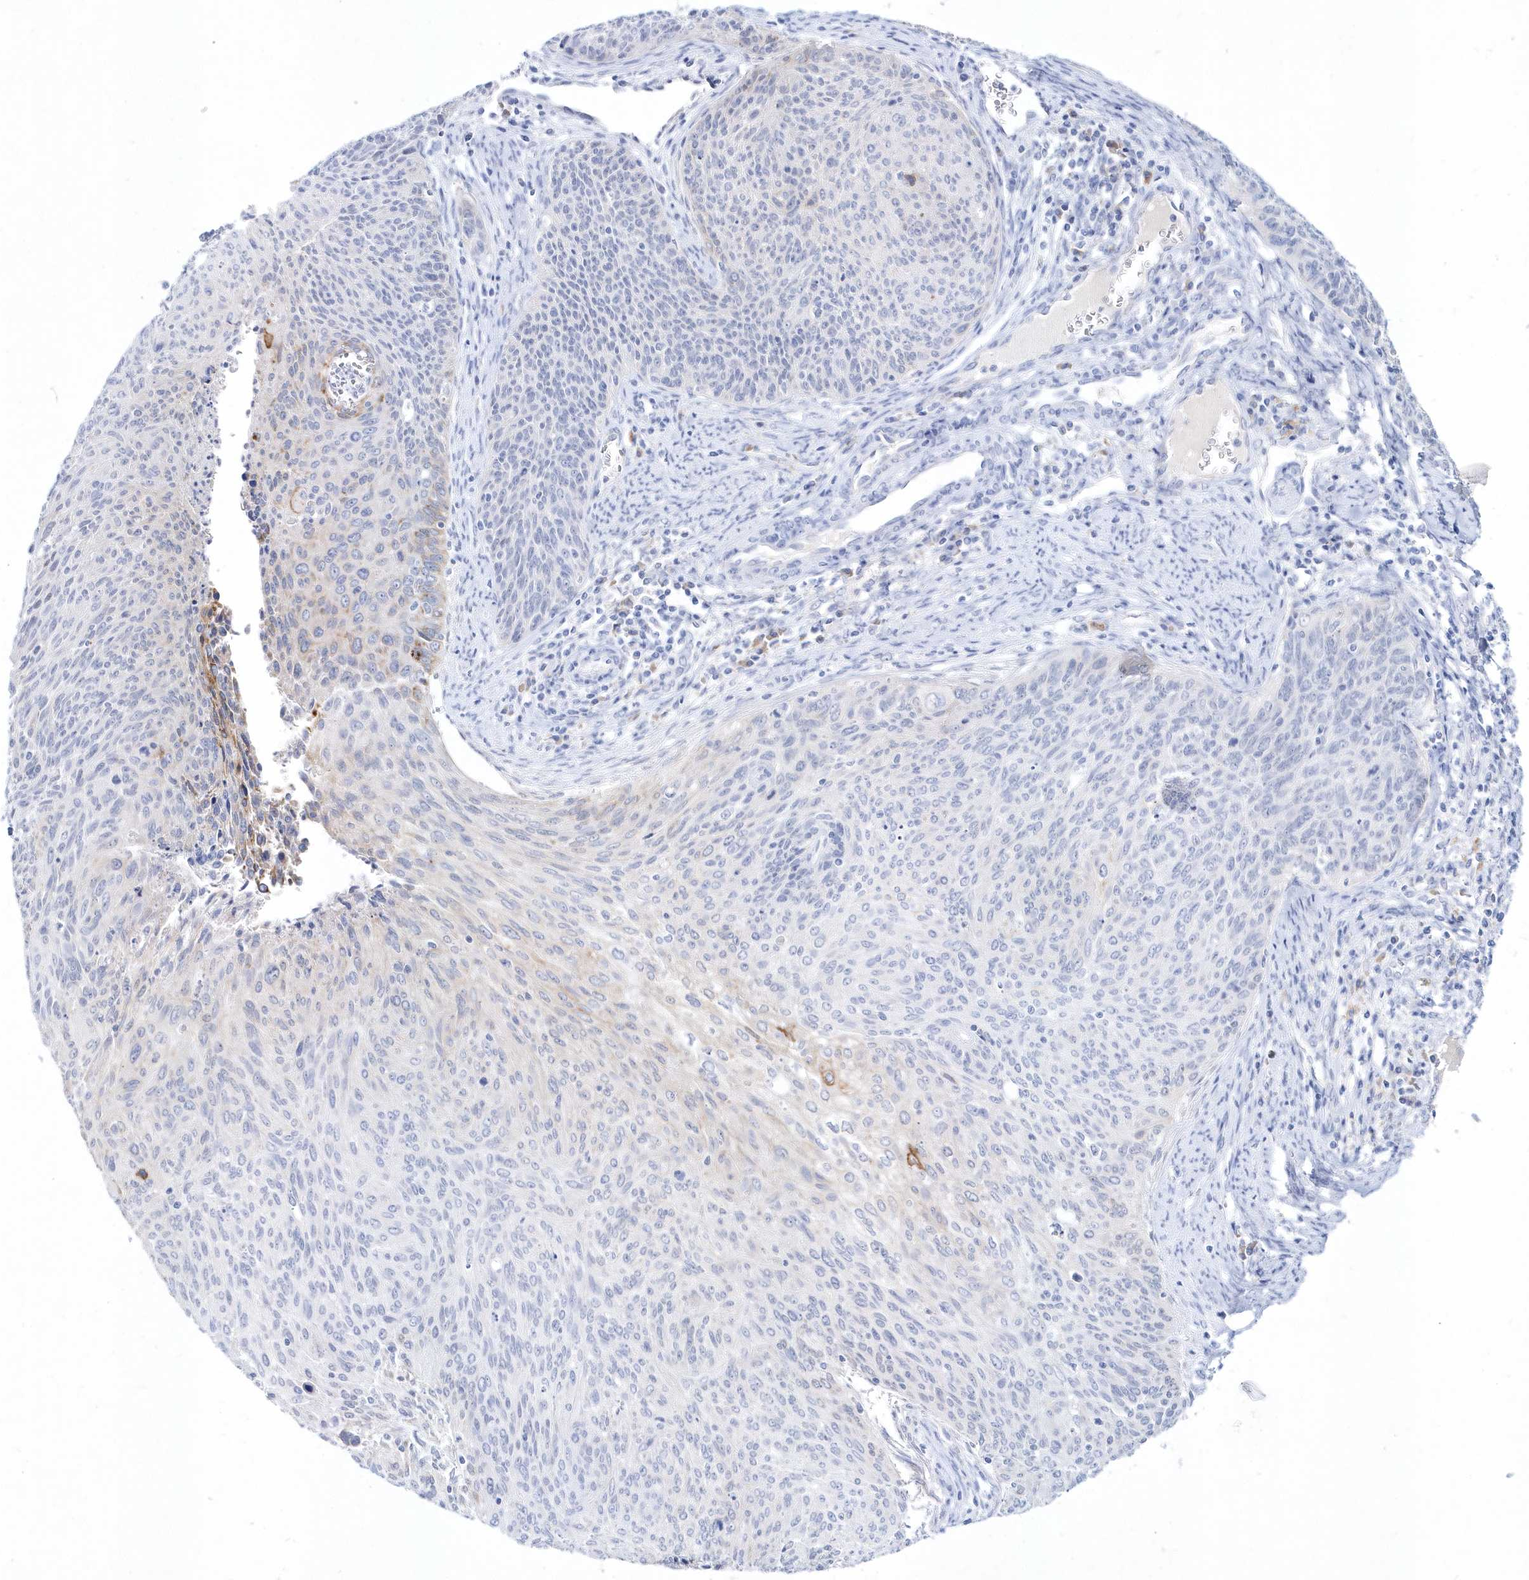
{"staining": {"intensity": "negative", "quantity": "none", "location": "none"}, "tissue": "cervical cancer", "cell_type": "Tumor cells", "image_type": "cancer", "snomed": [{"axis": "morphology", "description": "Squamous cell carcinoma, NOS"}, {"axis": "topography", "description": "Cervix"}], "caption": "A high-resolution photomicrograph shows IHC staining of squamous cell carcinoma (cervical), which exhibits no significant staining in tumor cells. (Immunohistochemistry (ihc), brightfield microscopy, high magnification).", "gene": "SPINK7", "patient": {"sex": "female", "age": 55}}